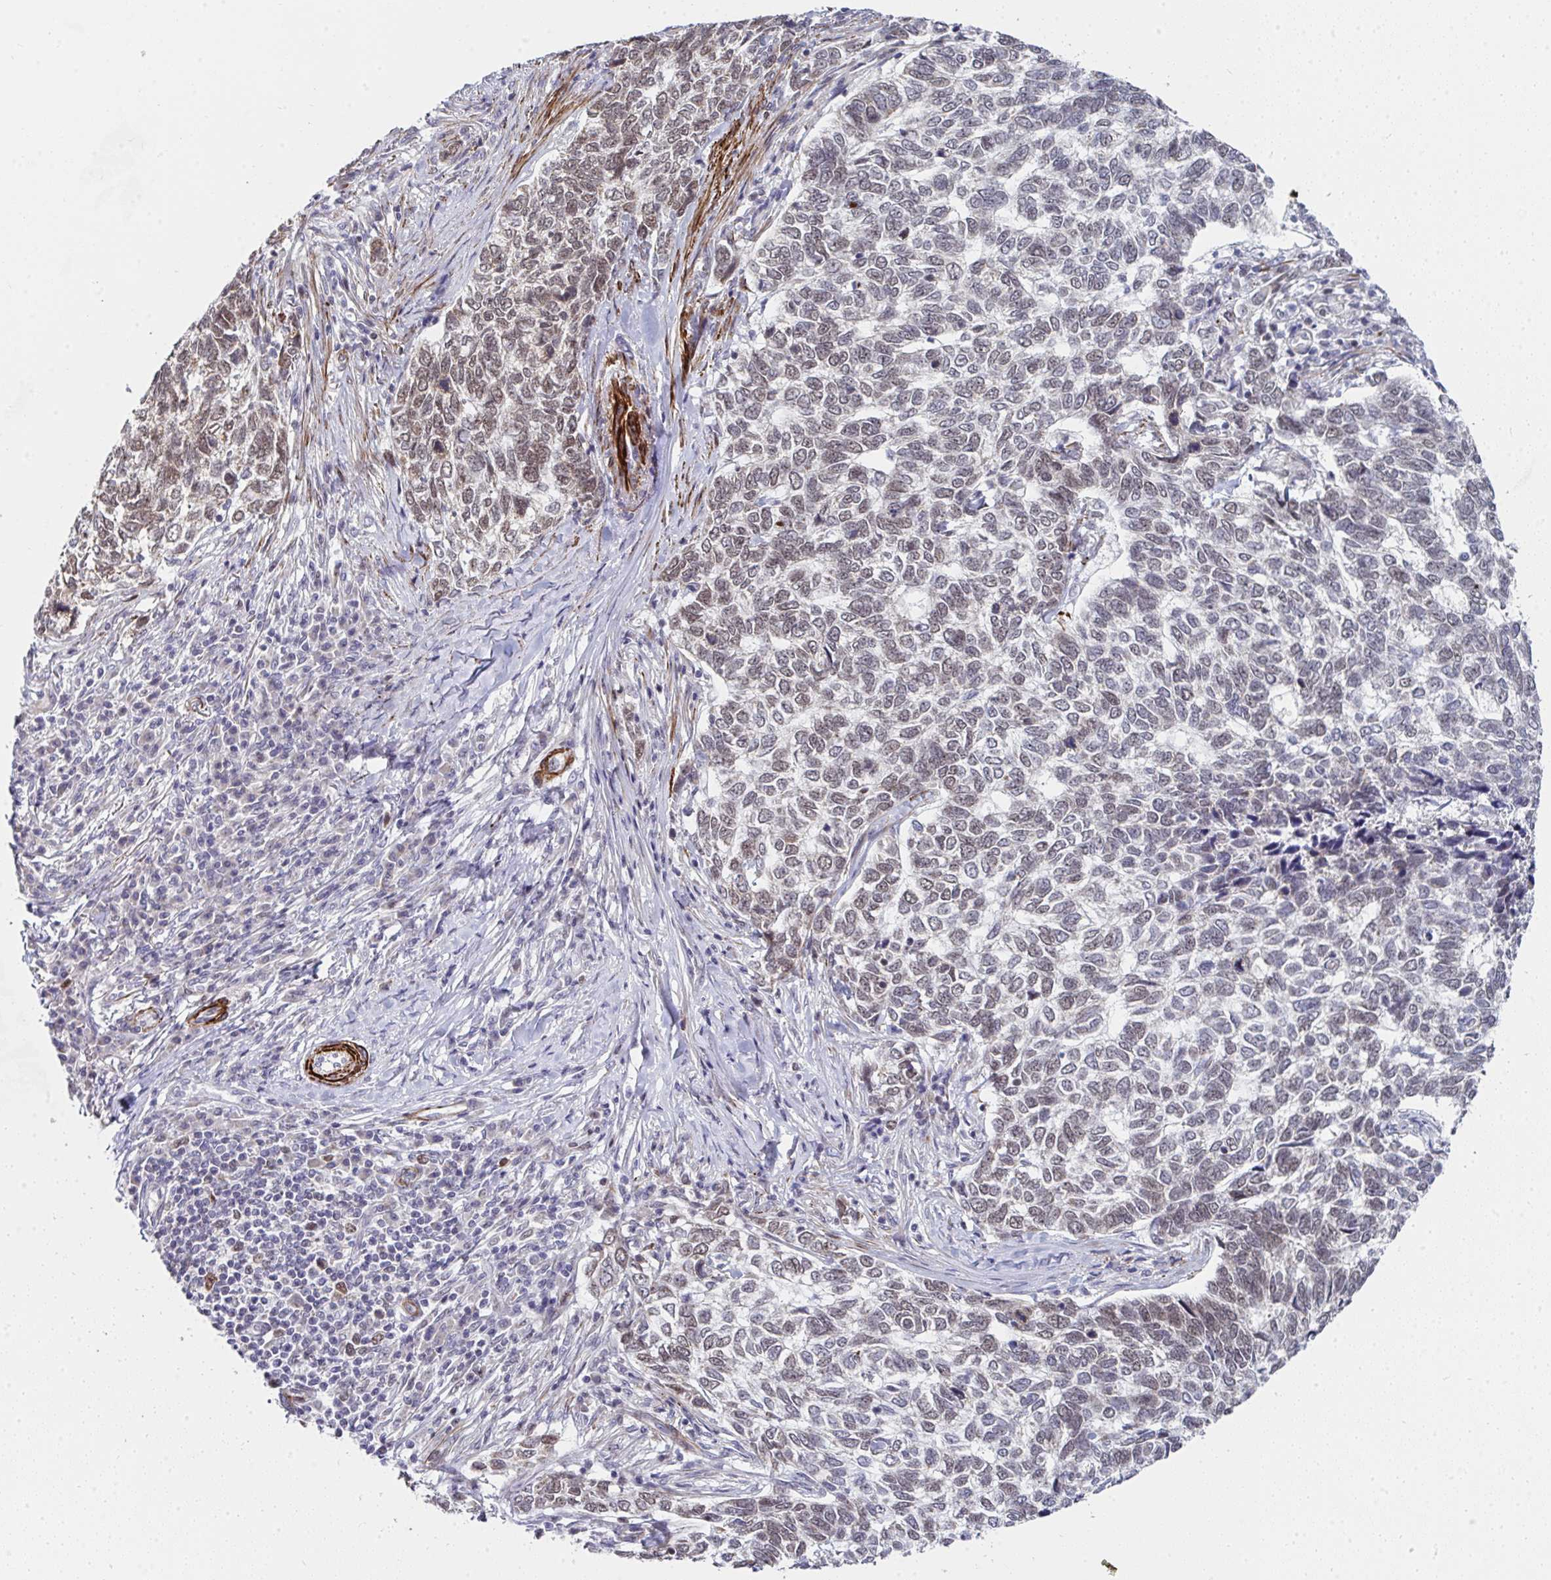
{"staining": {"intensity": "weak", "quantity": "25%-75%", "location": "nuclear"}, "tissue": "skin cancer", "cell_type": "Tumor cells", "image_type": "cancer", "snomed": [{"axis": "morphology", "description": "Basal cell carcinoma"}, {"axis": "topography", "description": "Skin"}], "caption": "Weak nuclear protein staining is appreciated in about 25%-75% of tumor cells in basal cell carcinoma (skin).", "gene": "GINS2", "patient": {"sex": "female", "age": 65}}